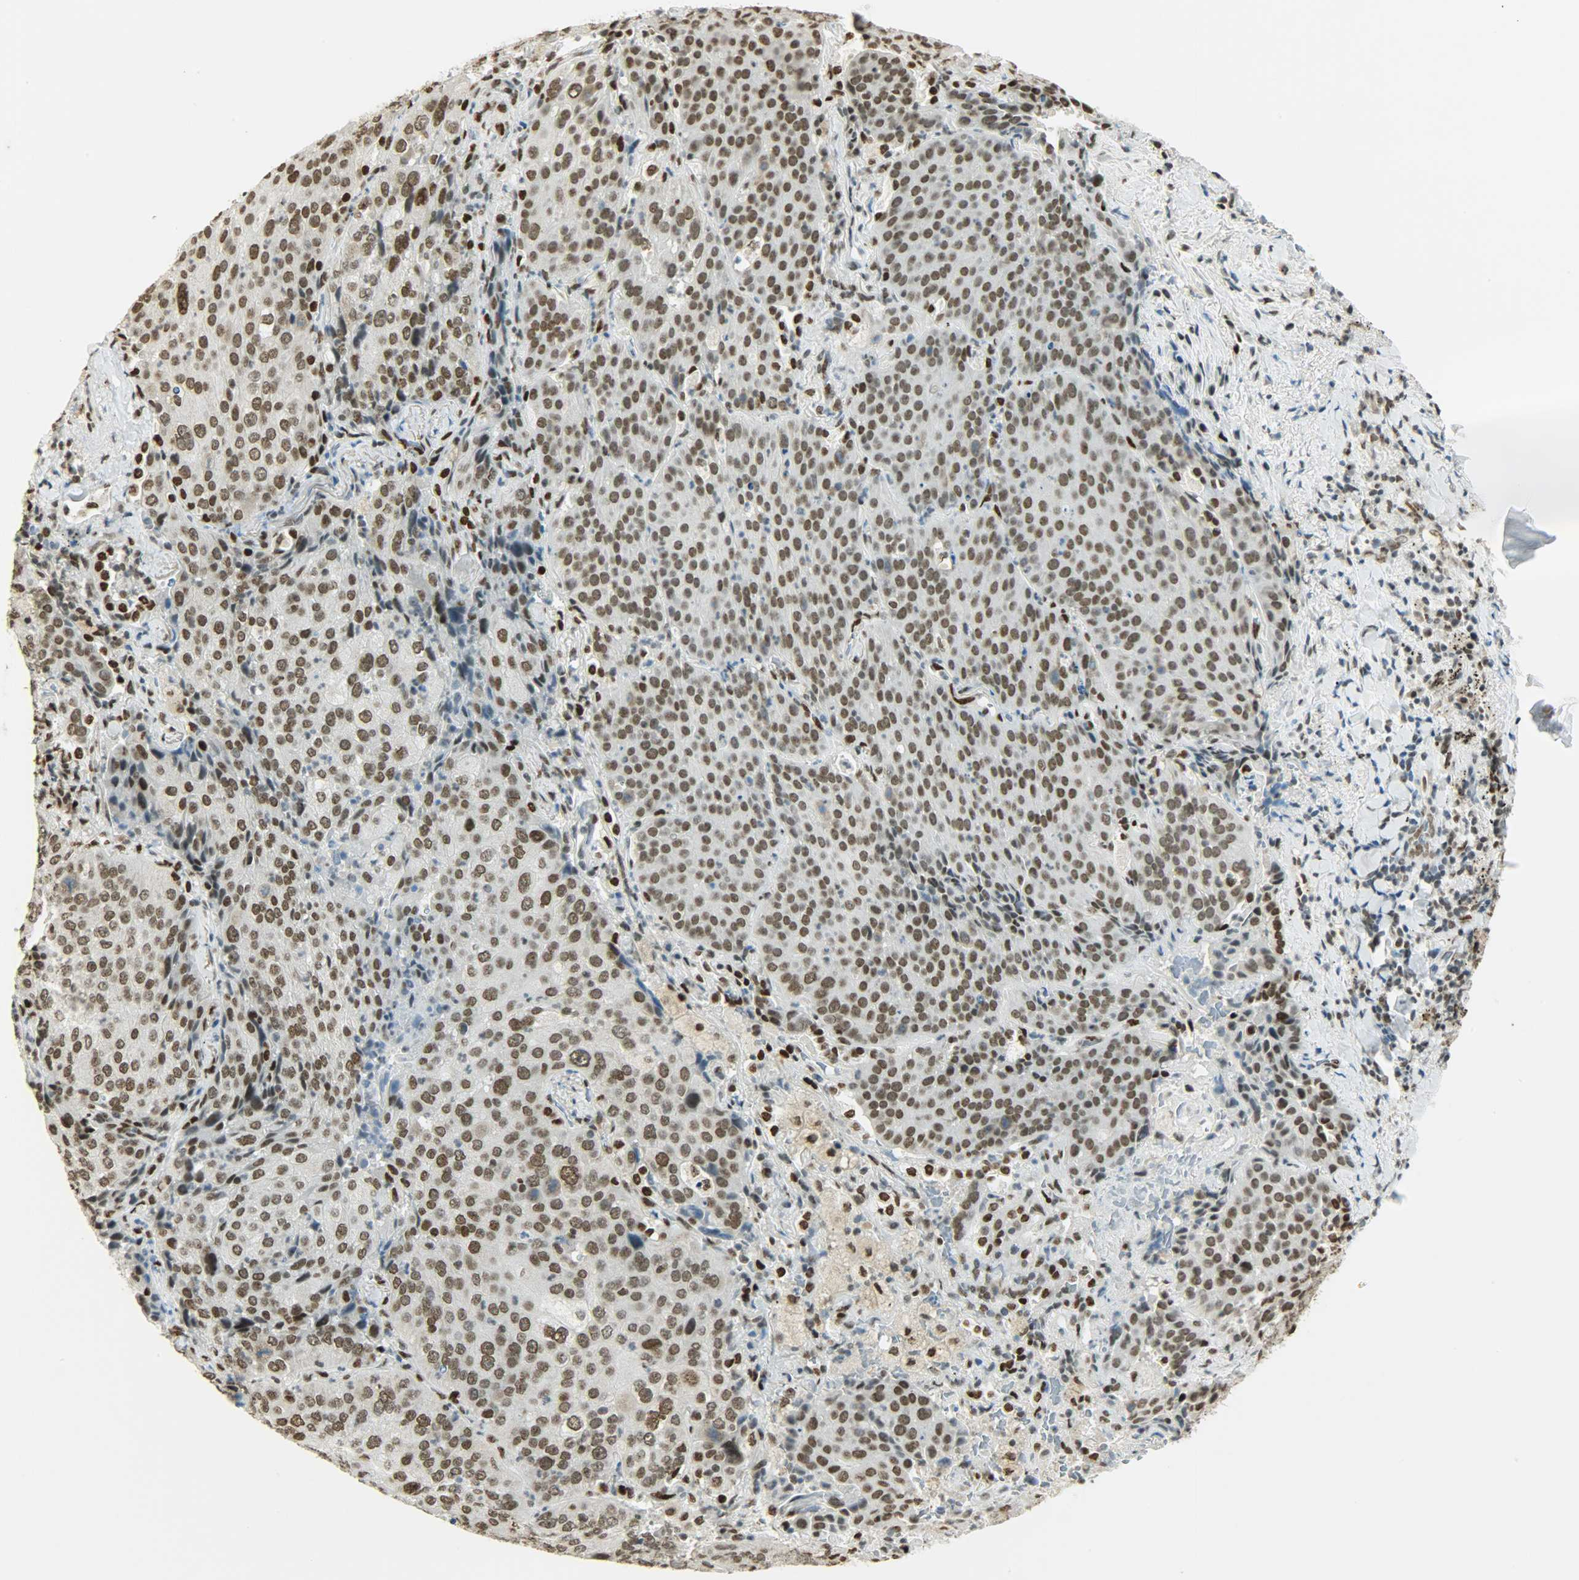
{"staining": {"intensity": "strong", "quantity": ">75%", "location": "nuclear"}, "tissue": "lung cancer", "cell_type": "Tumor cells", "image_type": "cancer", "snomed": [{"axis": "morphology", "description": "Squamous cell carcinoma, NOS"}, {"axis": "topography", "description": "Lung"}], "caption": "Protein staining of lung cancer tissue displays strong nuclear staining in about >75% of tumor cells.", "gene": "MYEF2", "patient": {"sex": "male", "age": 54}}